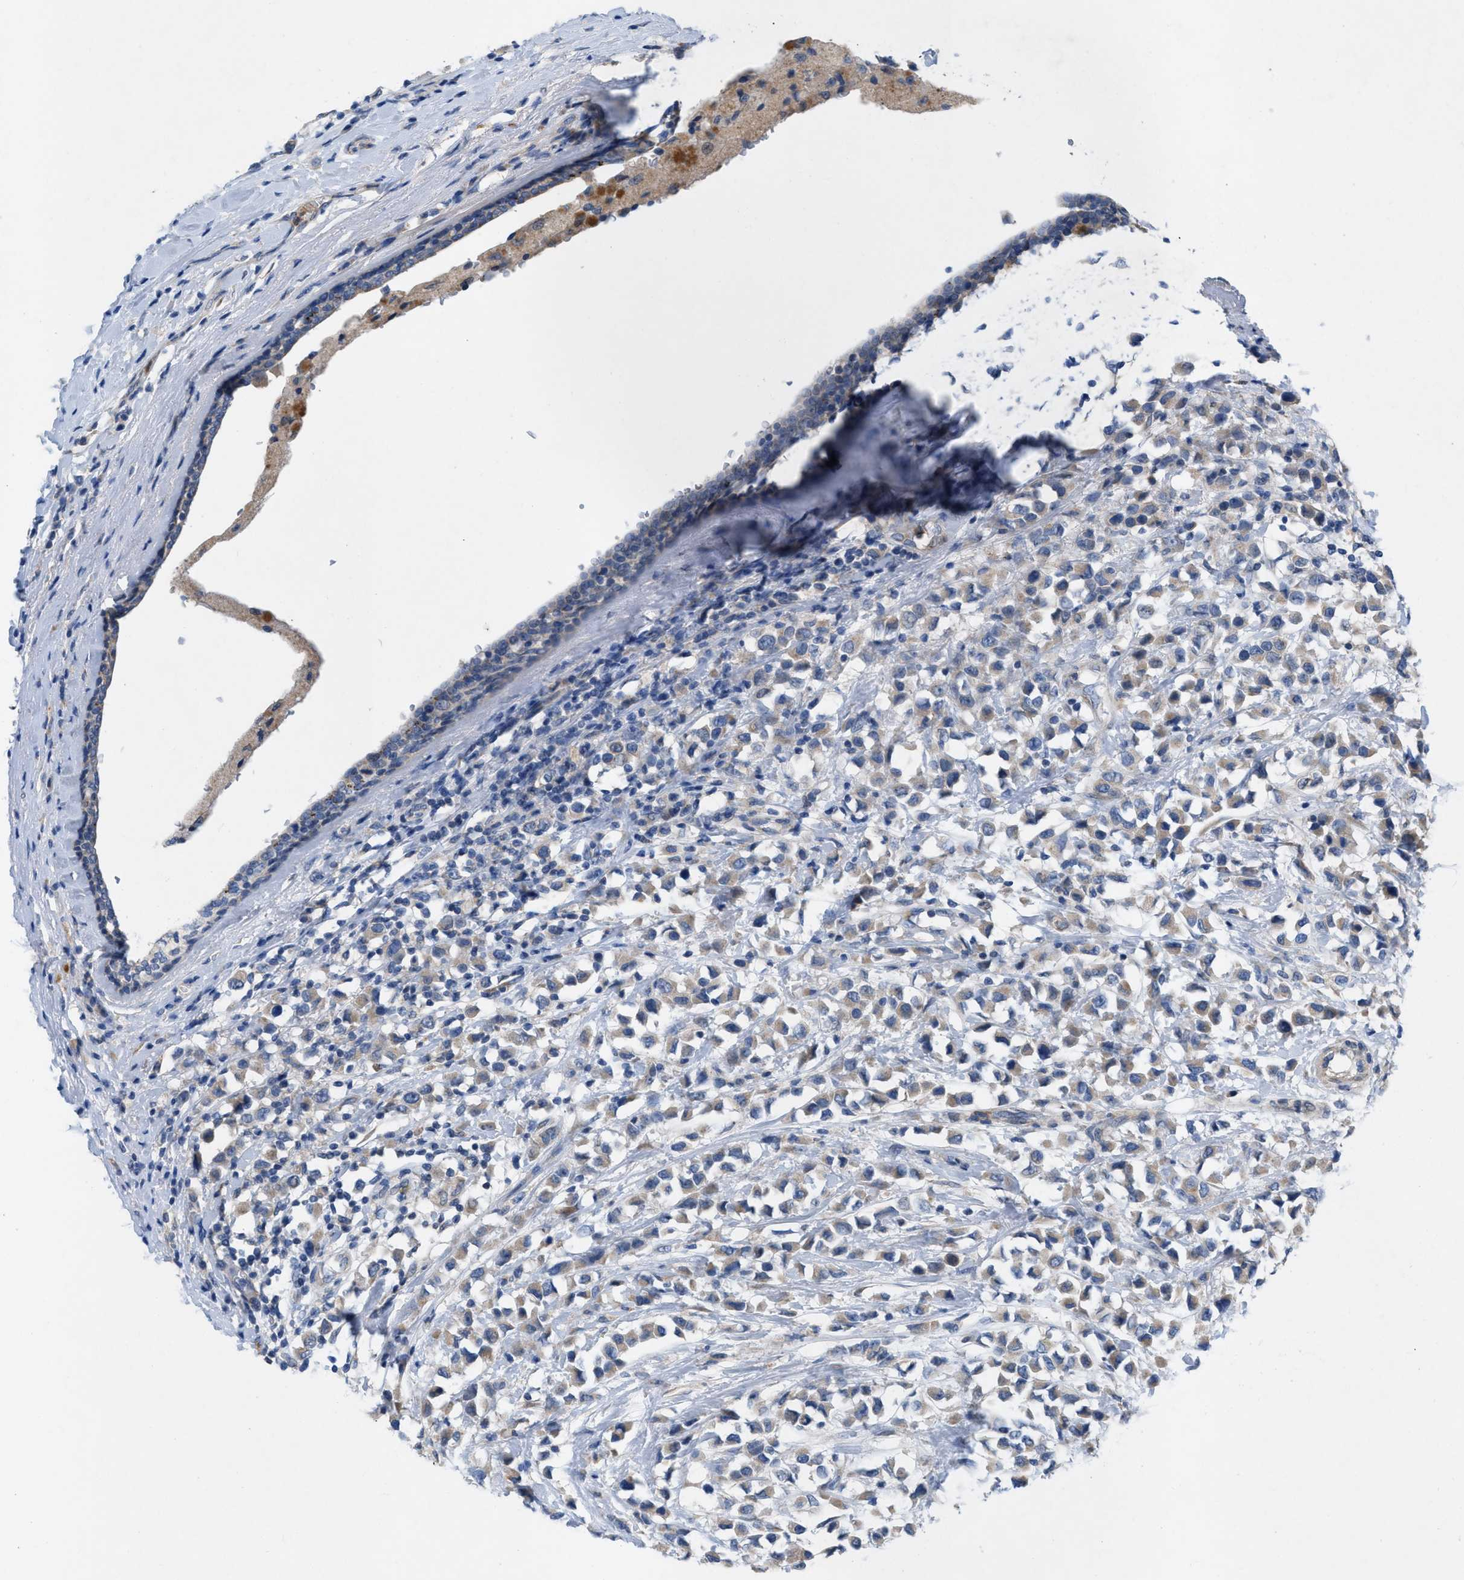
{"staining": {"intensity": "weak", "quantity": ">75%", "location": "cytoplasmic/membranous"}, "tissue": "breast cancer", "cell_type": "Tumor cells", "image_type": "cancer", "snomed": [{"axis": "morphology", "description": "Duct carcinoma"}, {"axis": "topography", "description": "Breast"}], "caption": "IHC of invasive ductal carcinoma (breast) shows low levels of weak cytoplasmic/membranous staining in about >75% of tumor cells.", "gene": "PLPPR5", "patient": {"sex": "female", "age": 61}}